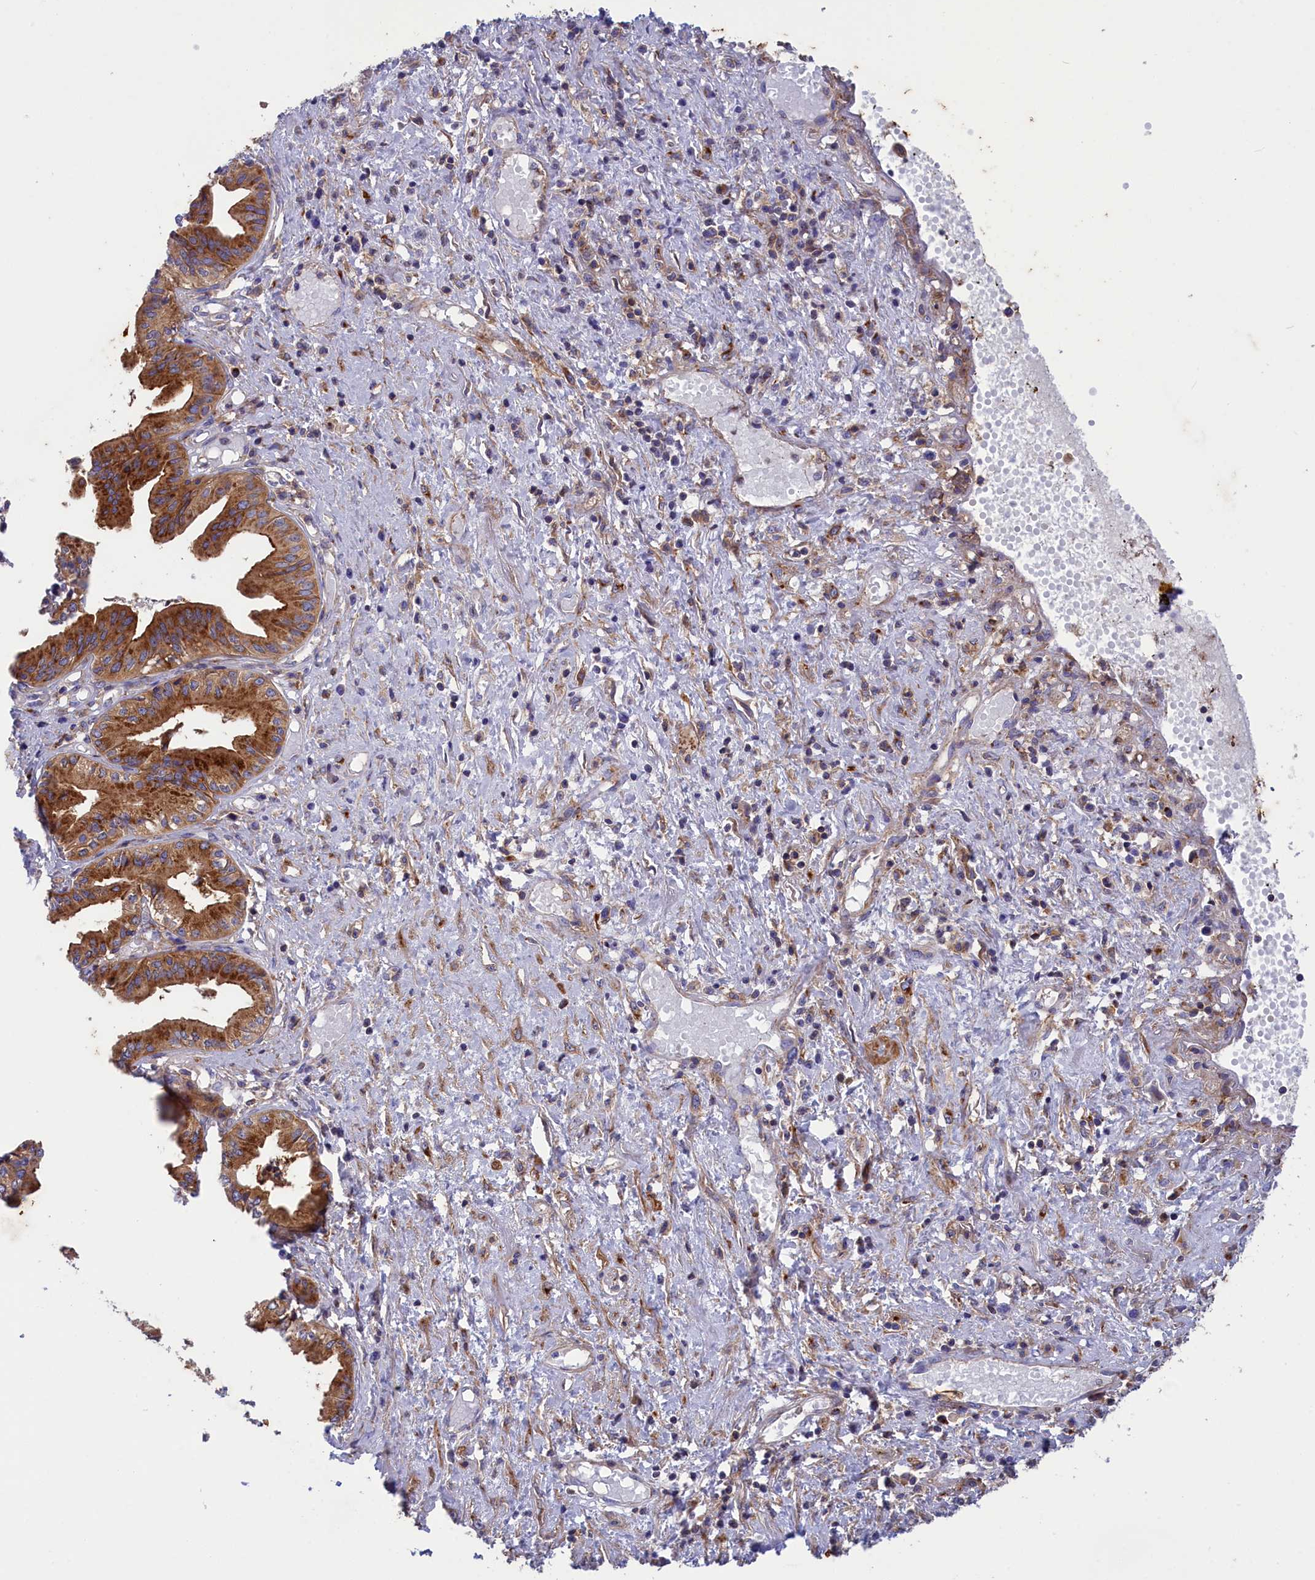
{"staining": {"intensity": "strong", "quantity": "25%-75%", "location": "cytoplasmic/membranous"}, "tissue": "pancreatic cancer", "cell_type": "Tumor cells", "image_type": "cancer", "snomed": [{"axis": "morphology", "description": "Adenocarcinoma, NOS"}, {"axis": "topography", "description": "Pancreas"}], "caption": "Brown immunohistochemical staining in human pancreatic adenocarcinoma shows strong cytoplasmic/membranous positivity in about 25%-75% of tumor cells.", "gene": "SCAMP4", "patient": {"sex": "female", "age": 50}}